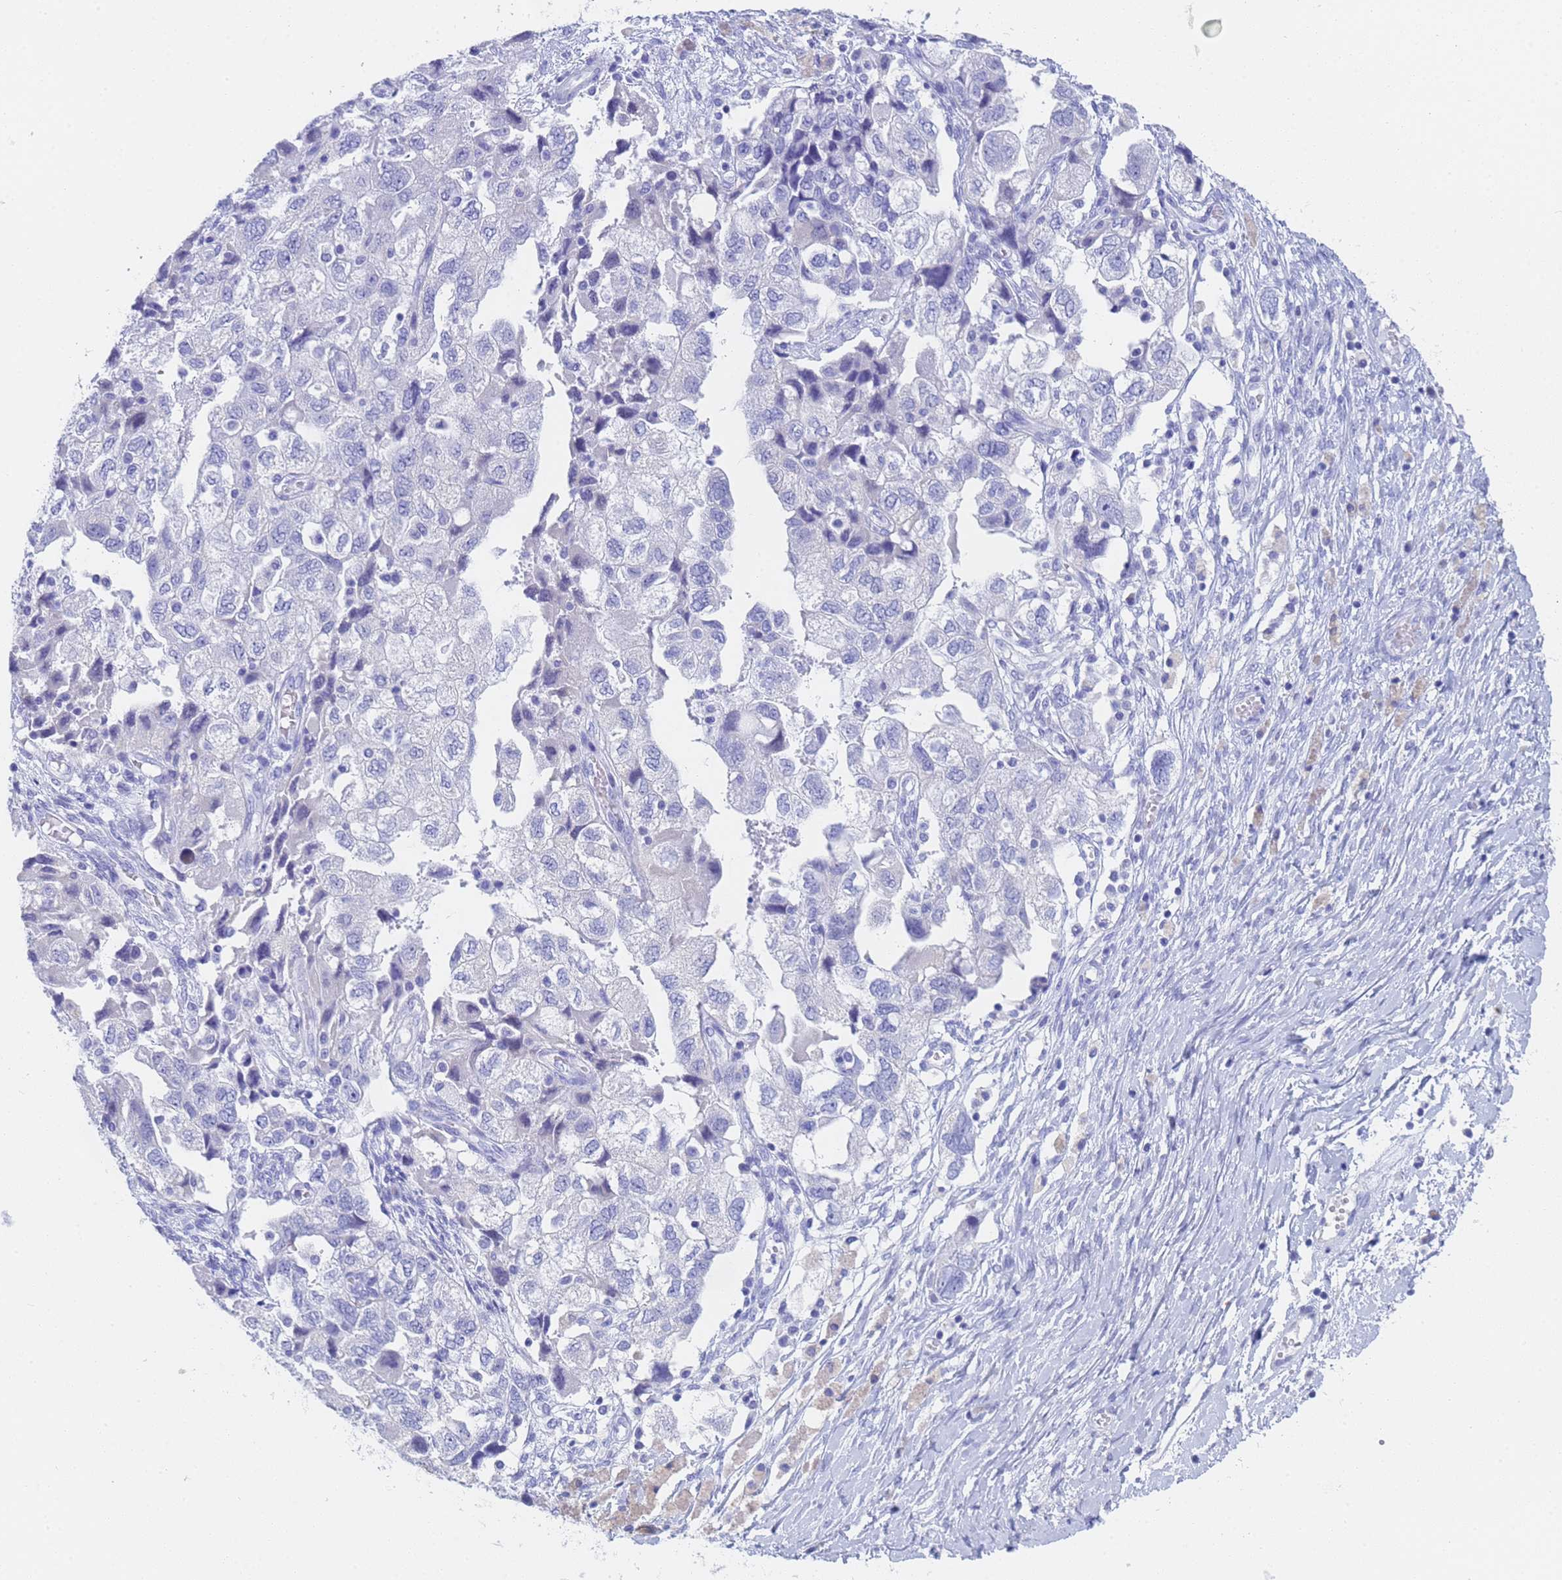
{"staining": {"intensity": "negative", "quantity": "none", "location": "none"}, "tissue": "ovarian cancer", "cell_type": "Tumor cells", "image_type": "cancer", "snomed": [{"axis": "morphology", "description": "Carcinoma, NOS"}, {"axis": "morphology", "description": "Cystadenocarcinoma, serous, NOS"}, {"axis": "topography", "description": "Ovary"}], "caption": "Protein analysis of ovarian cancer (carcinoma) displays no significant positivity in tumor cells.", "gene": "STATH", "patient": {"sex": "female", "age": 69}}